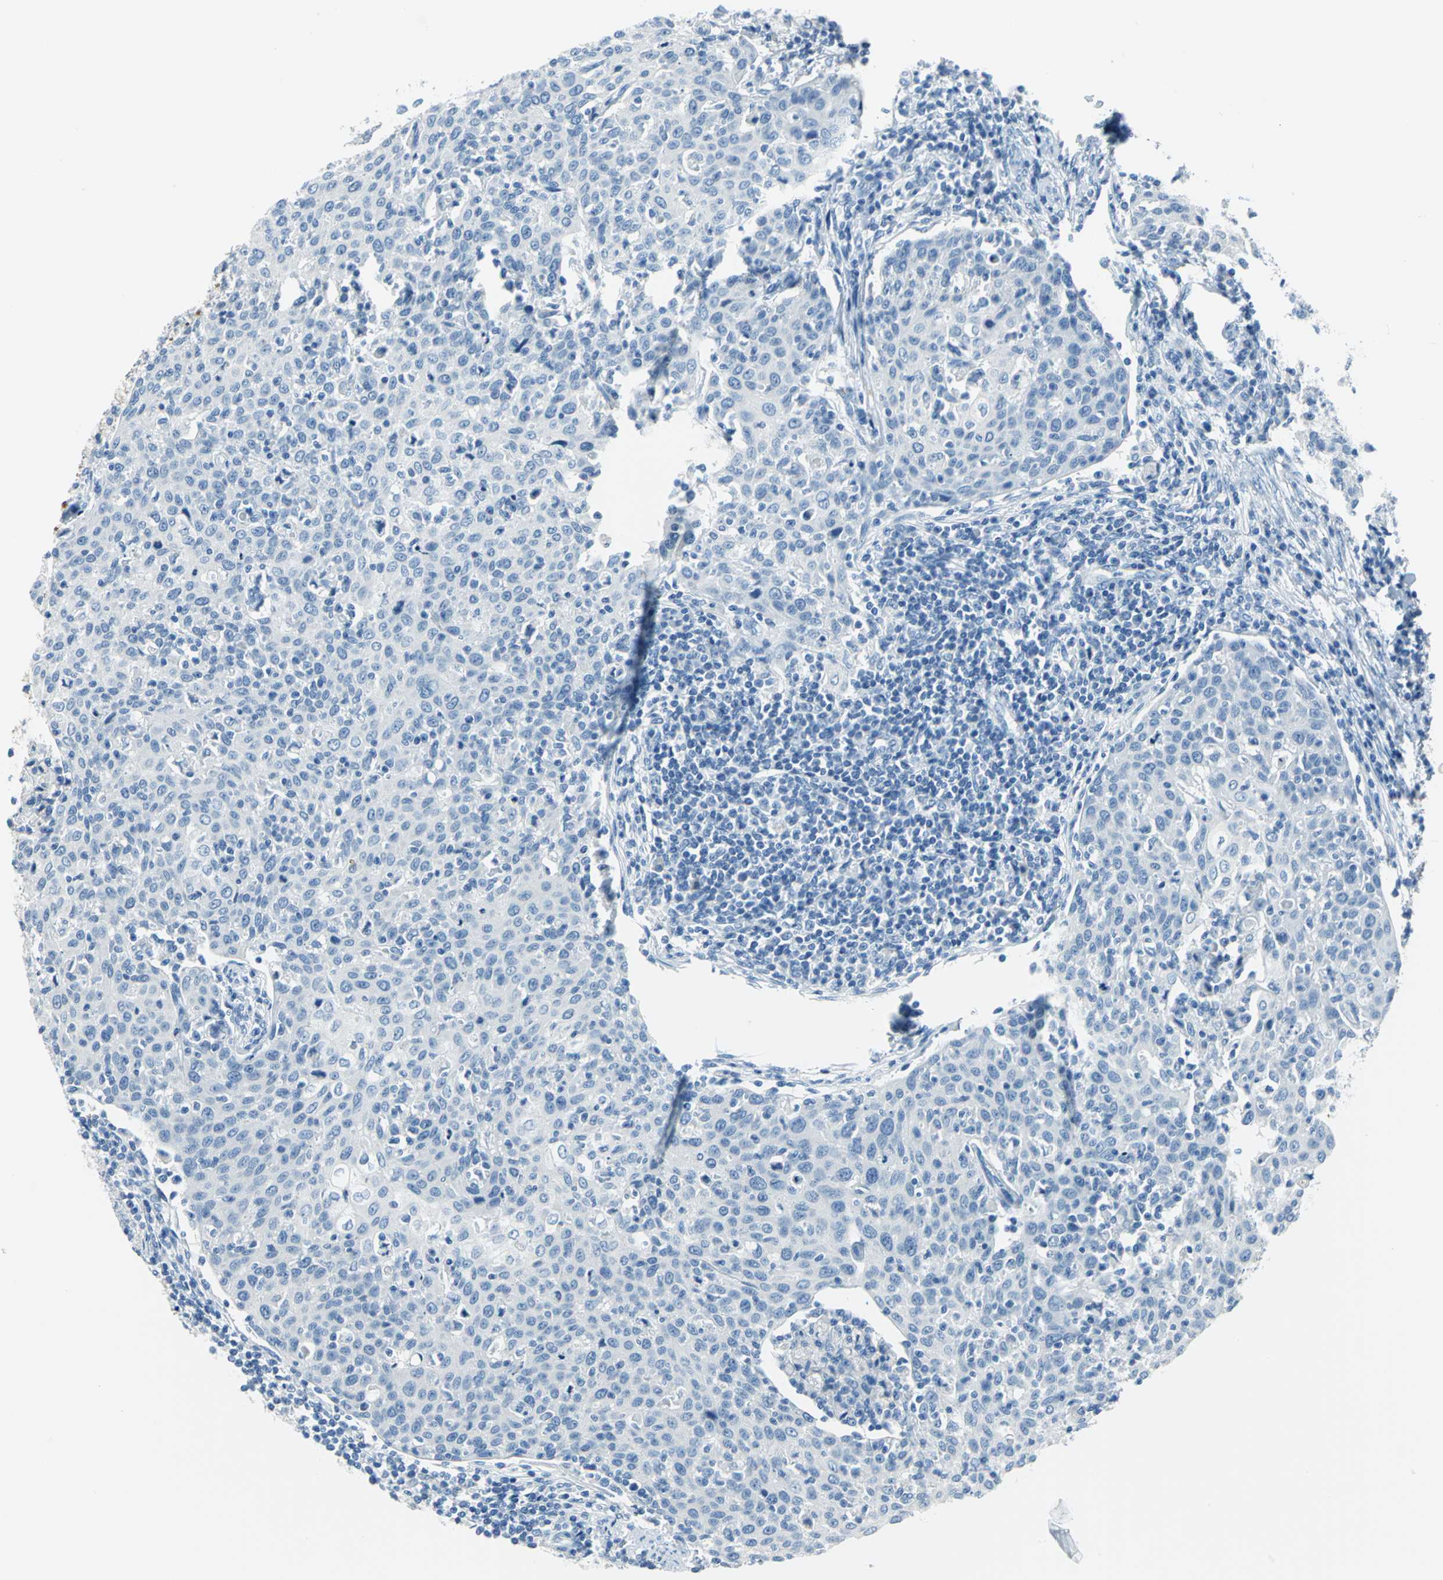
{"staining": {"intensity": "negative", "quantity": "none", "location": "none"}, "tissue": "cervical cancer", "cell_type": "Tumor cells", "image_type": "cancer", "snomed": [{"axis": "morphology", "description": "Squamous cell carcinoma, NOS"}, {"axis": "topography", "description": "Cervix"}], "caption": "The histopathology image demonstrates no staining of tumor cells in squamous cell carcinoma (cervical).", "gene": "PKLR", "patient": {"sex": "female", "age": 38}}